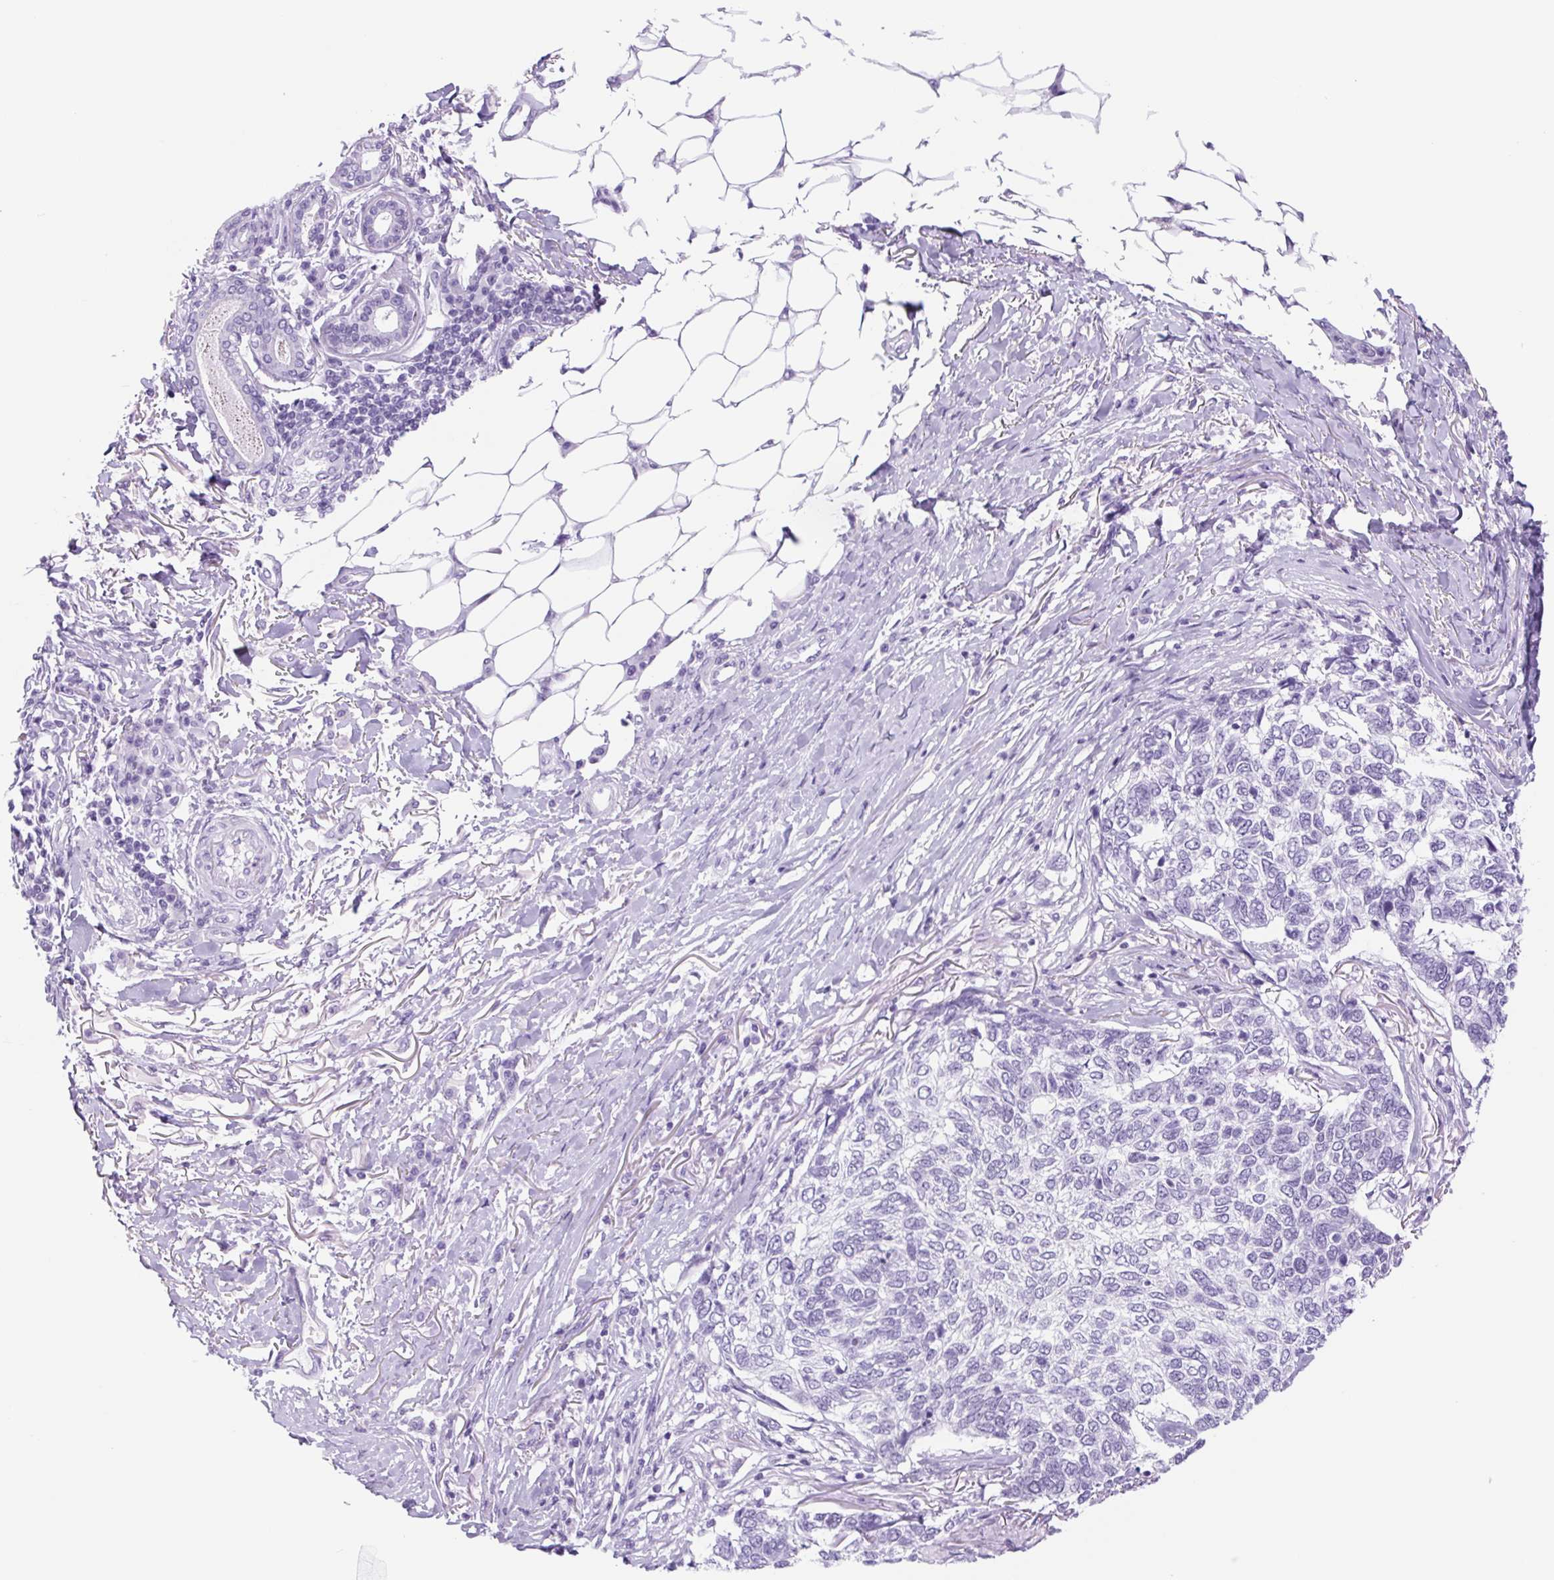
{"staining": {"intensity": "negative", "quantity": "none", "location": "none"}, "tissue": "skin cancer", "cell_type": "Tumor cells", "image_type": "cancer", "snomed": [{"axis": "morphology", "description": "Basal cell carcinoma"}, {"axis": "topography", "description": "Skin"}], "caption": "Skin basal cell carcinoma stained for a protein using immunohistochemistry (IHC) reveals no positivity tumor cells.", "gene": "CYP21A2", "patient": {"sex": "female", "age": 65}}